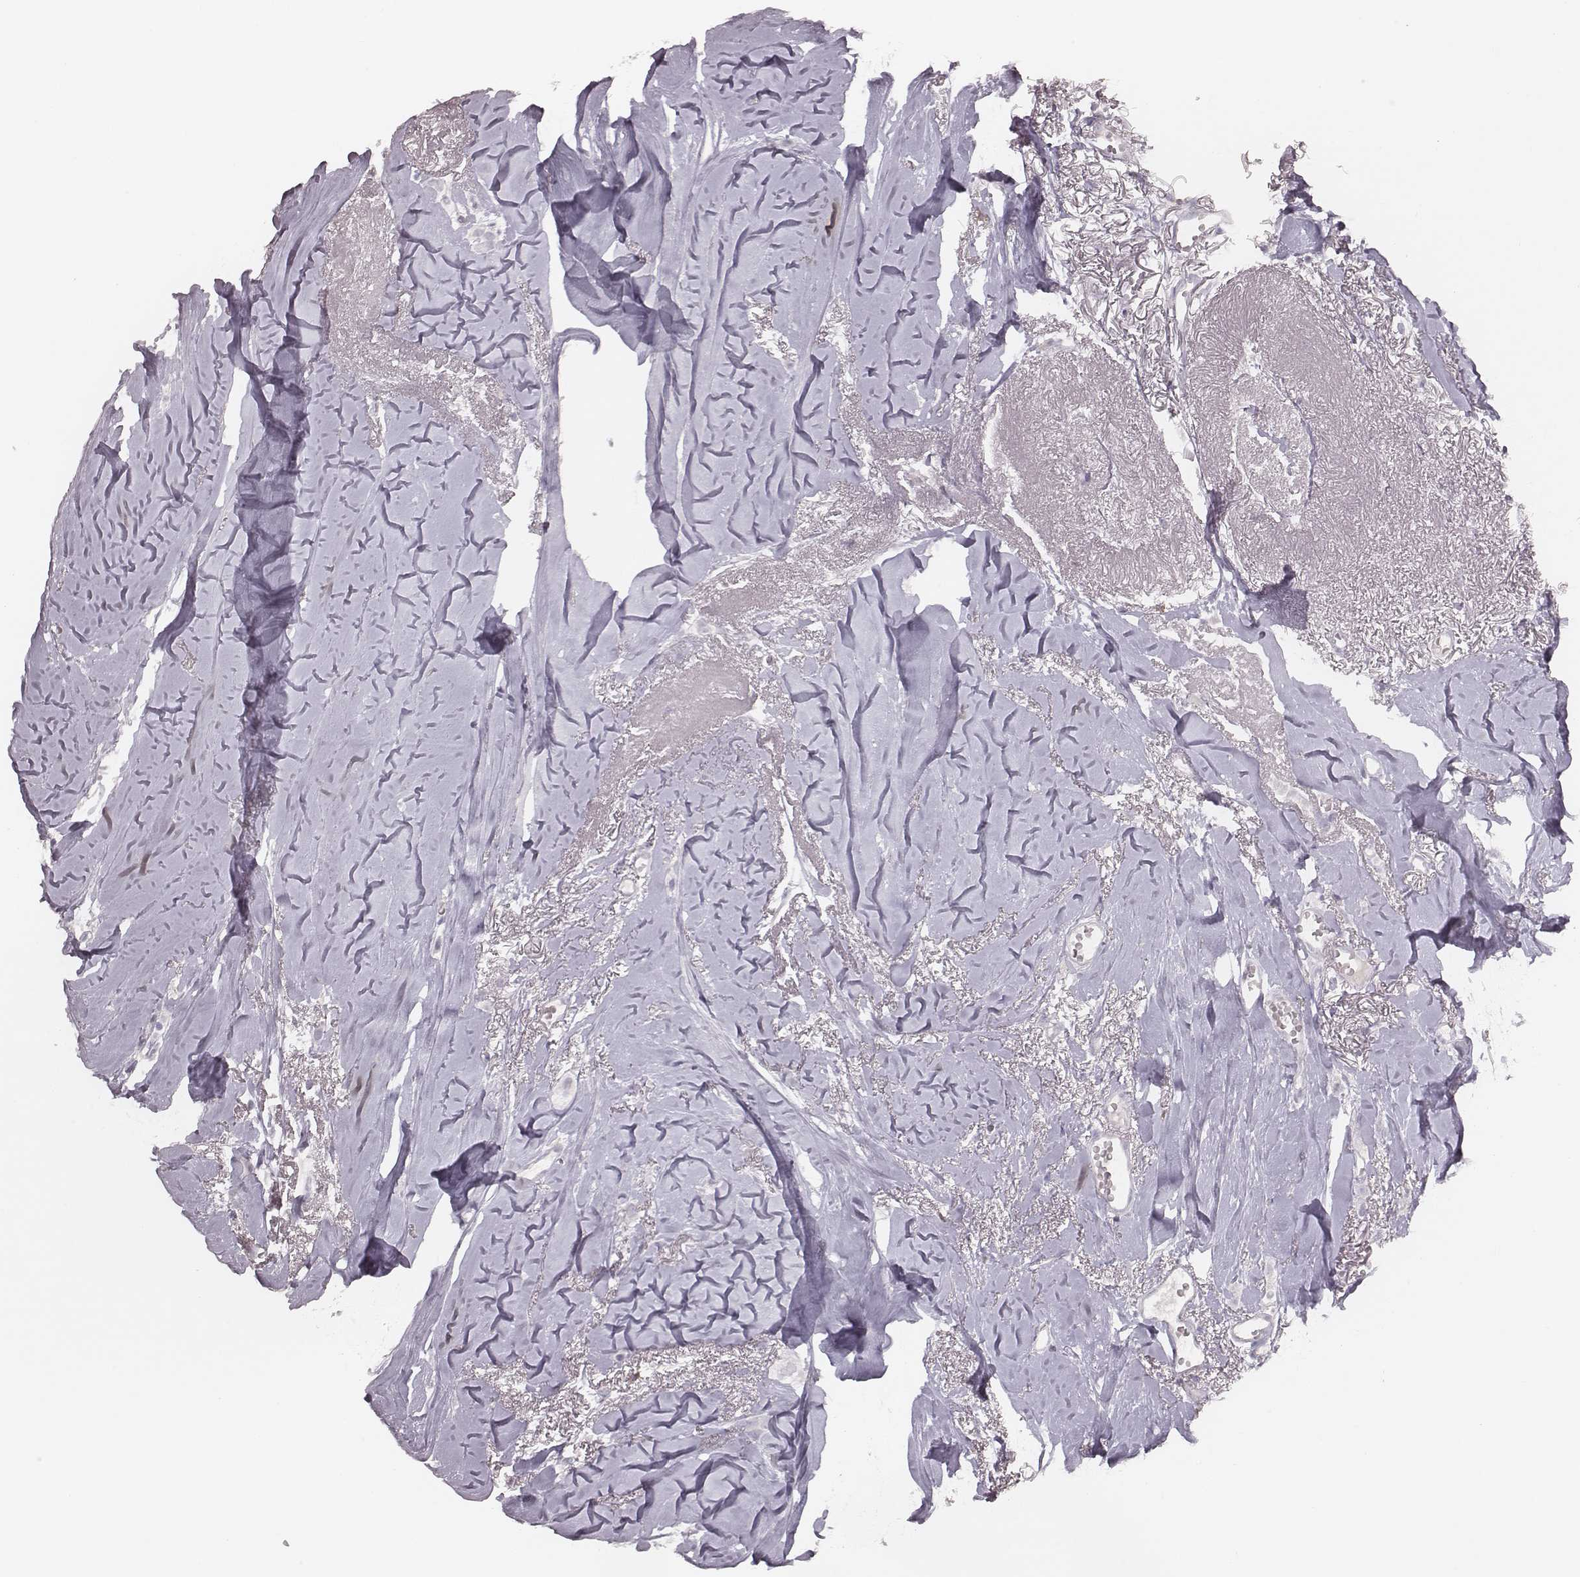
{"staining": {"intensity": "negative", "quantity": "none", "location": "none"}, "tissue": "breast cancer", "cell_type": "Tumor cells", "image_type": "cancer", "snomed": [{"axis": "morphology", "description": "Duct carcinoma"}, {"axis": "topography", "description": "Breast"}], "caption": "Intraductal carcinoma (breast) was stained to show a protein in brown. There is no significant expression in tumor cells. The staining was performed using DAB (3,3'-diaminobenzidine) to visualize the protein expression in brown, while the nuclei were stained in blue with hematoxylin (Magnification: 20x).", "gene": "PDCD1", "patient": {"sex": "female", "age": 85}}